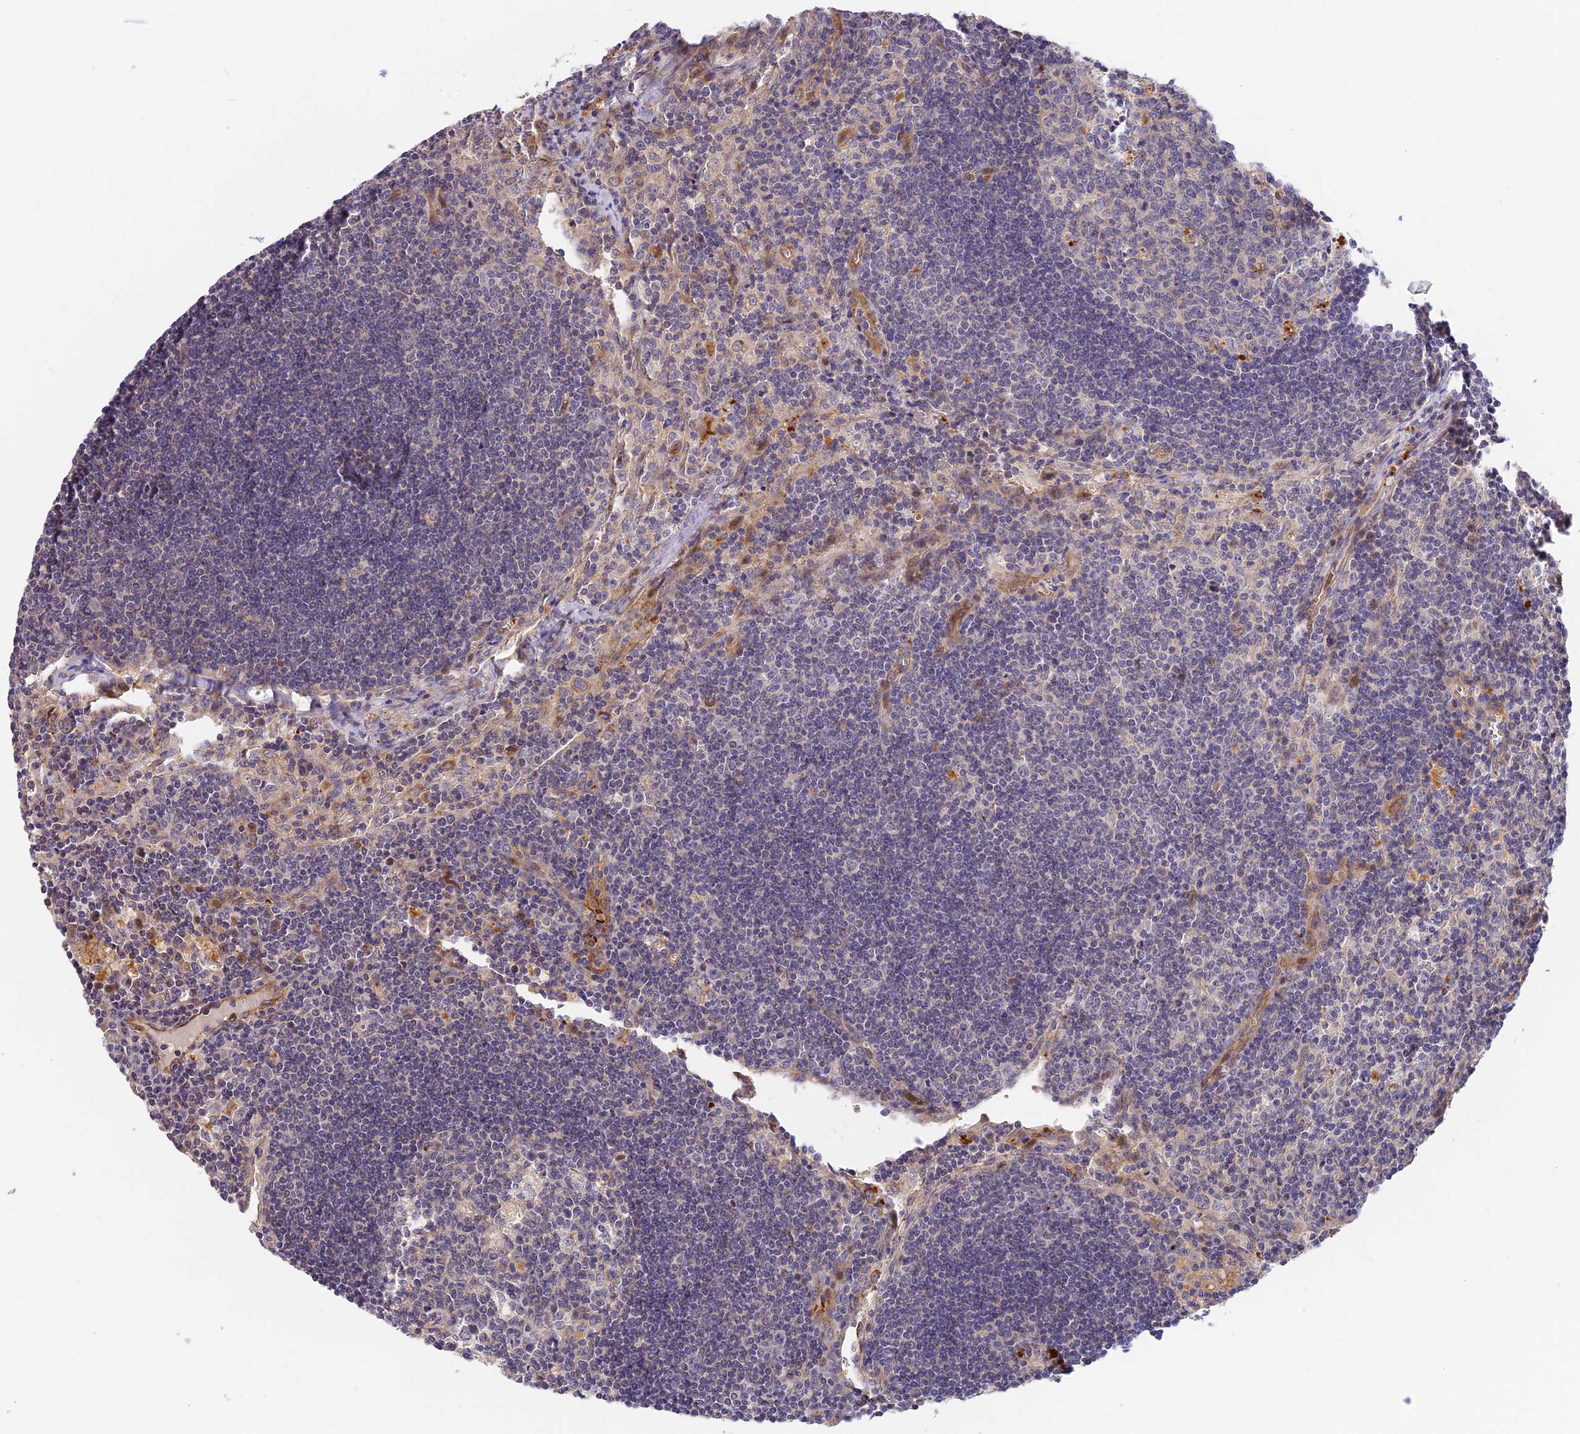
{"staining": {"intensity": "negative", "quantity": "none", "location": "none"}, "tissue": "lymph node", "cell_type": "Germinal center cells", "image_type": "normal", "snomed": [{"axis": "morphology", "description": "Normal tissue, NOS"}, {"axis": "topography", "description": "Lymph node"}], "caption": "High power microscopy histopathology image of an immunohistochemistry histopathology image of normal lymph node, revealing no significant positivity in germinal center cells. (Stains: DAB (3,3'-diaminobenzidine) IHC with hematoxylin counter stain, Microscopy: brightfield microscopy at high magnification).", "gene": "MISP3", "patient": {"sex": "male", "age": 58}}